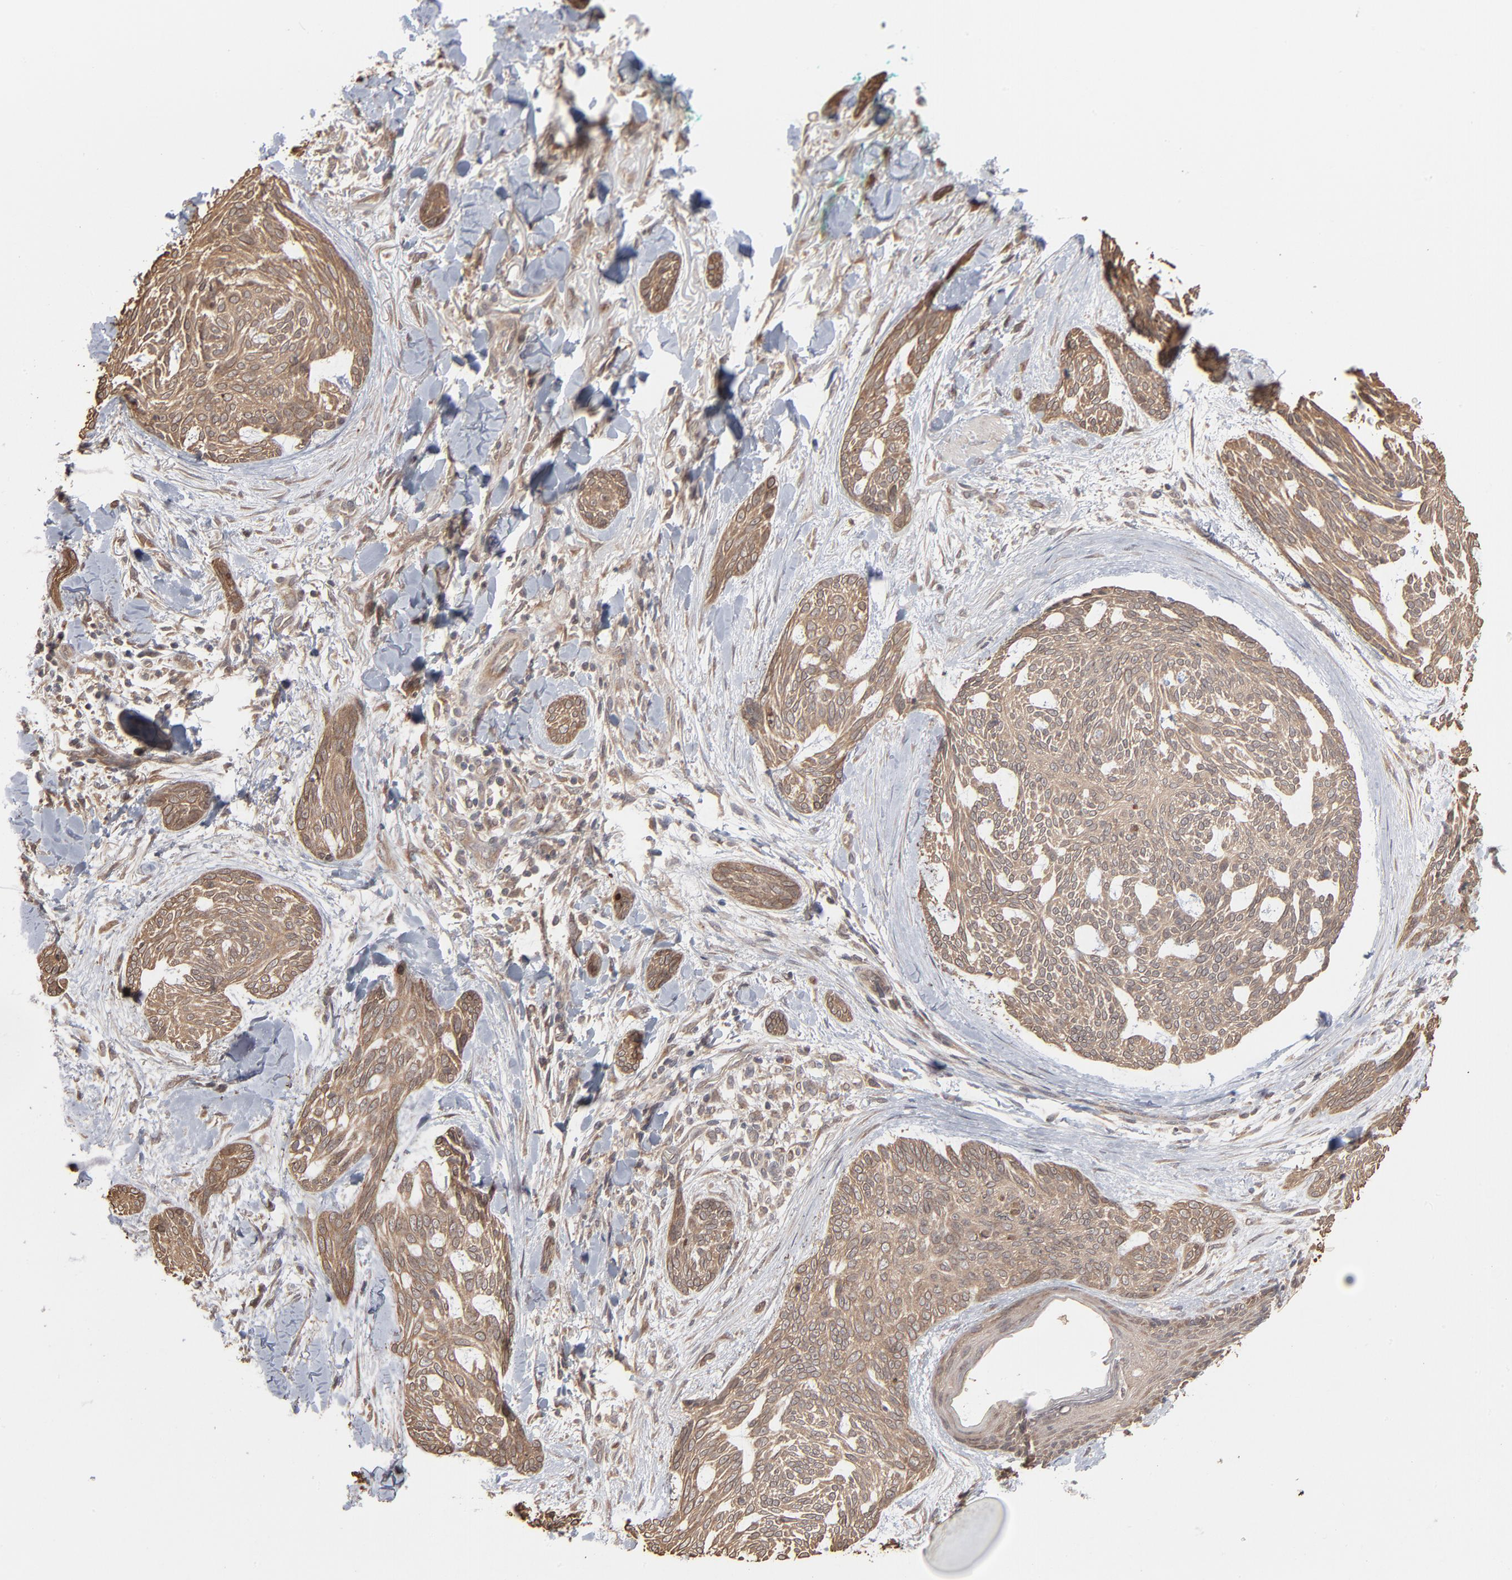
{"staining": {"intensity": "moderate", "quantity": ">75%", "location": "cytoplasmic/membranous"}, "tissue": "skin cancer", "cell_type": "Tumor cells", "image_type": "cancer", "snomed": [{"axis": "morphology", "description": "Normal tissue, NOS"}, {"axis": "morphology", "description": "Basal cell carcinoma"}, {"axis": "topography", "description": "Skin"}], "caption": "Skin cancer stained with a brown dye reveals moderate cytoplasmic/membranous positive expression in about >75% of tumor cells.", "gene": "SCFD1", "patient": {"sex": "female", "age": 71}}